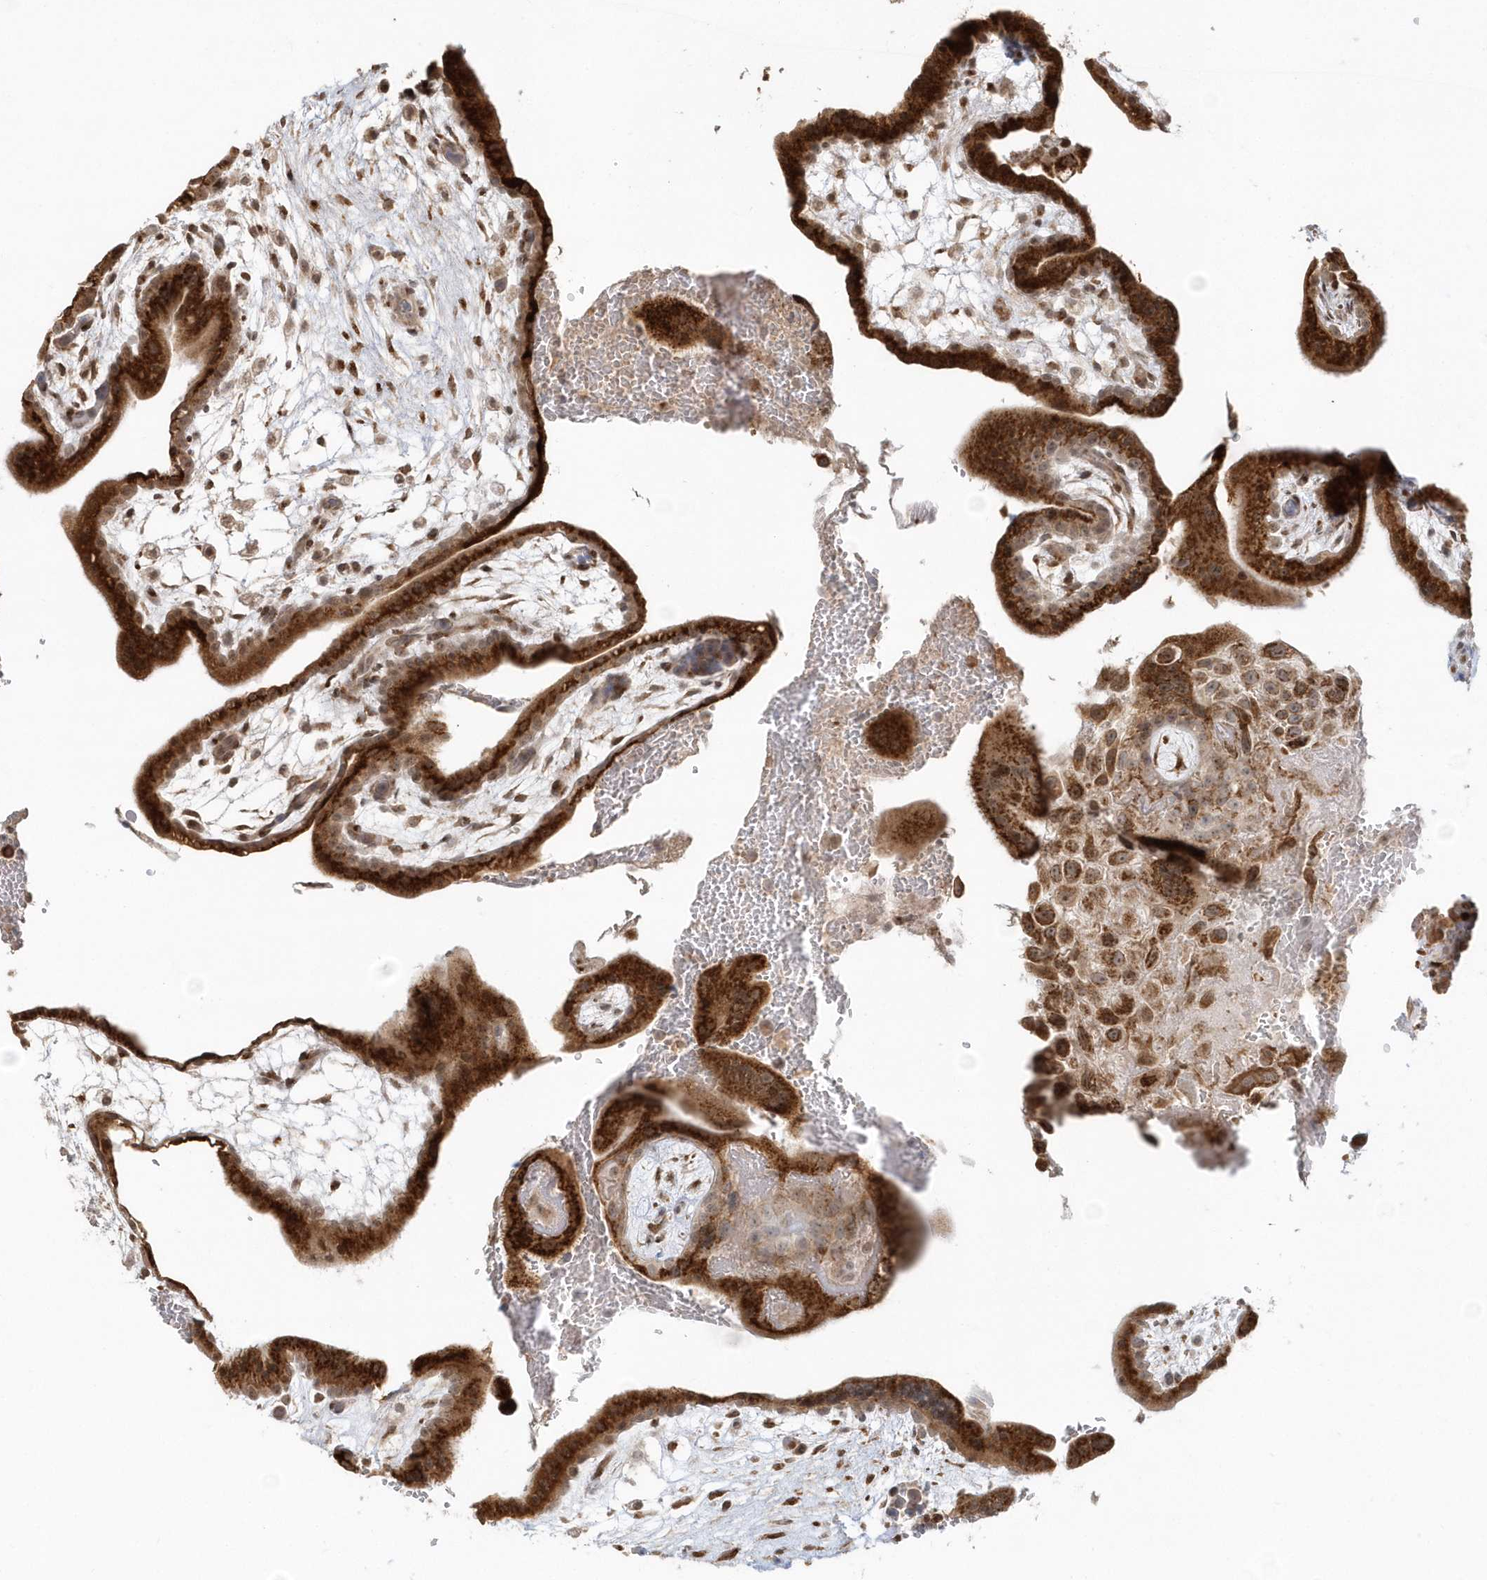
{"staining": {"intensity": "strong", "quantity": ">75%", "location": "cytoplasmic/membranous"}, "tissue": "placenta", "cell_type": "Decidual cells", "image_type": "normal", "snomed": [{"axis": "morphology", "description": "Normal tissue, NOS"}, {"axis": "topography", "description": "Placenta"}], "caption": "Immunohistochemical staining of benign human placenta reveals strong cytoplasmic/membranous protein staining in approximately >75% of decidual cells. (IHC, brightfield microscopy, high magnification).", "gene": "DHFR", "patient": {"sex": "female", "age": 35}}